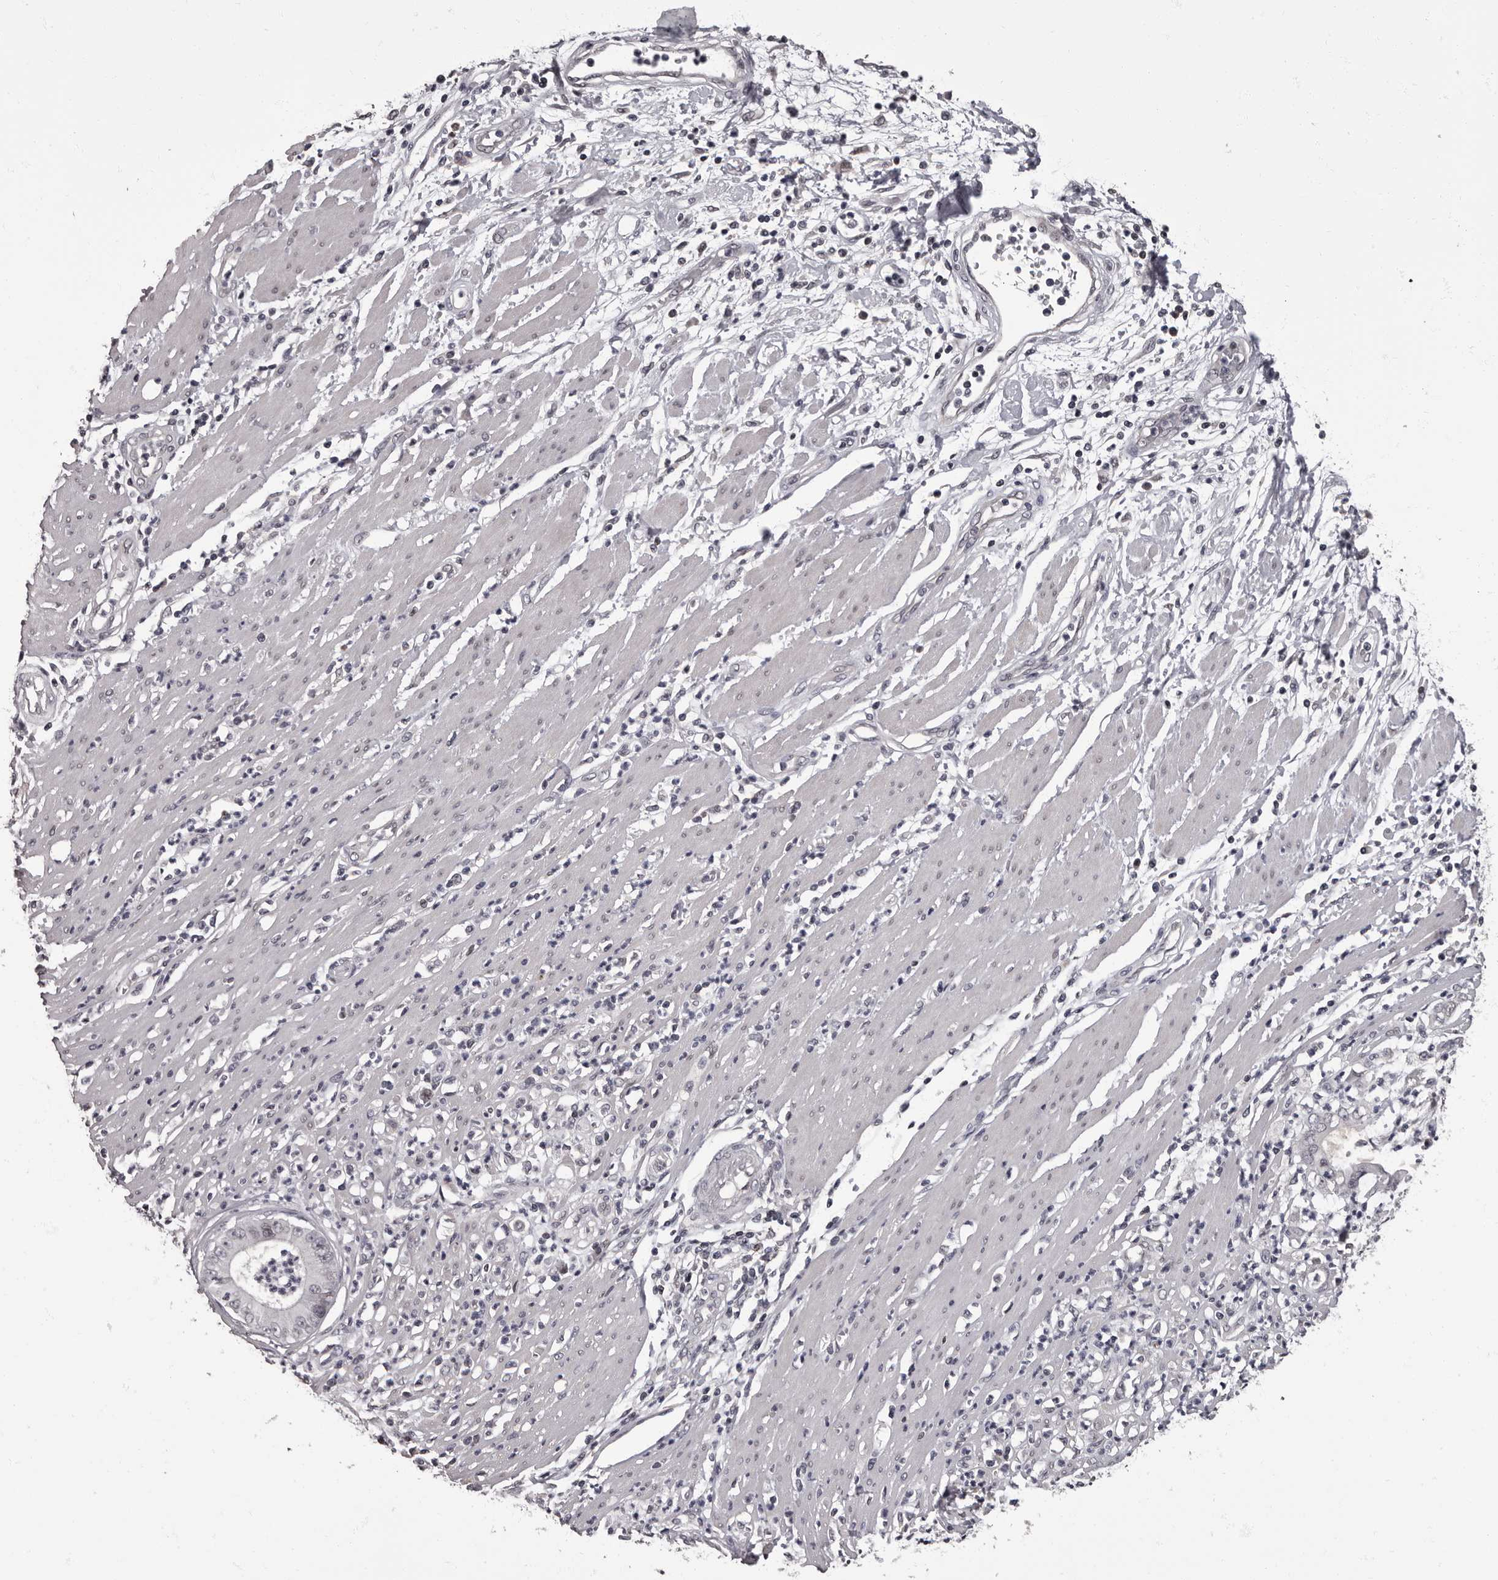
{"staining": {"intensity": "negative", "quantity": "none", "location": "none"}, "tissue": "pancreatic cancer", "cell_type": "Tumor cells", "image_type": "cancer", "snomed": [{"axis": "morphology", "description": "Adenocarcinoma, NOS"}, {"axis": "topography", "description": "Pancreas"}], "caption": "There is no significant staining in tumor cells of pancreatic cancer.", "gene": "C1orf50", "patient": {"sex": "male", "age": 69}}